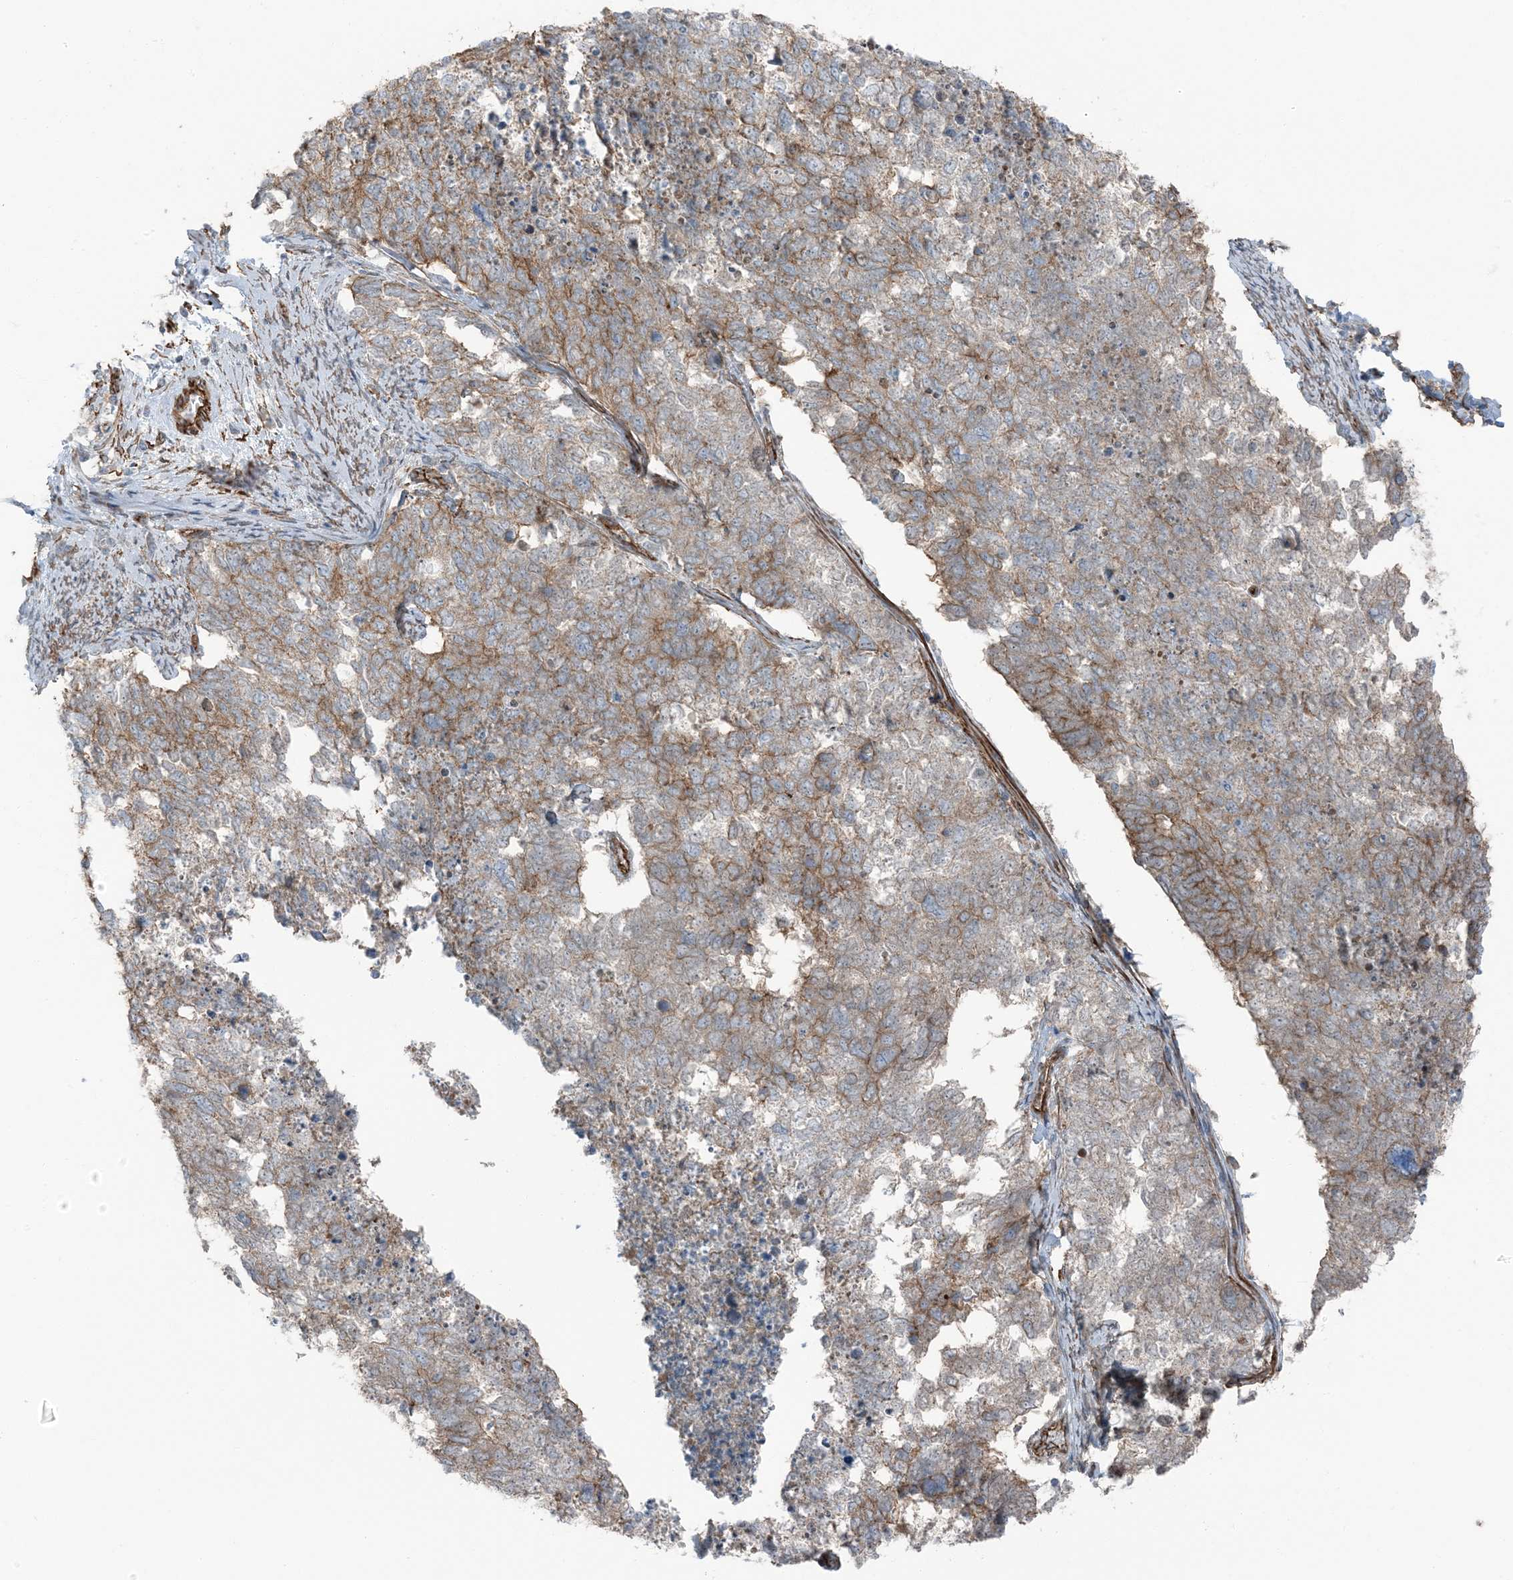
{"staining": {"intensity": "moderate", "quantity": ">75%", "location": "cytoplasmic/membranous"}, "tissue": "cervical cancer", "cell_type": "Tumor cells", "image_type": "cancer", "snomed": [{"axis": "morphology", "description": "Squamous cell carcinoma, NOS"}, {"axis": "topography", "description": "Cervix"}], "caption": "DAB immunohistochemical staining of cervical squamous cell carcinoma shows moderate cytoplasmic/membranous protein expression in approximately >75% of tumor cells.", "gene": "ZFP90", "patient": {"sex": "female", "age": 63}}